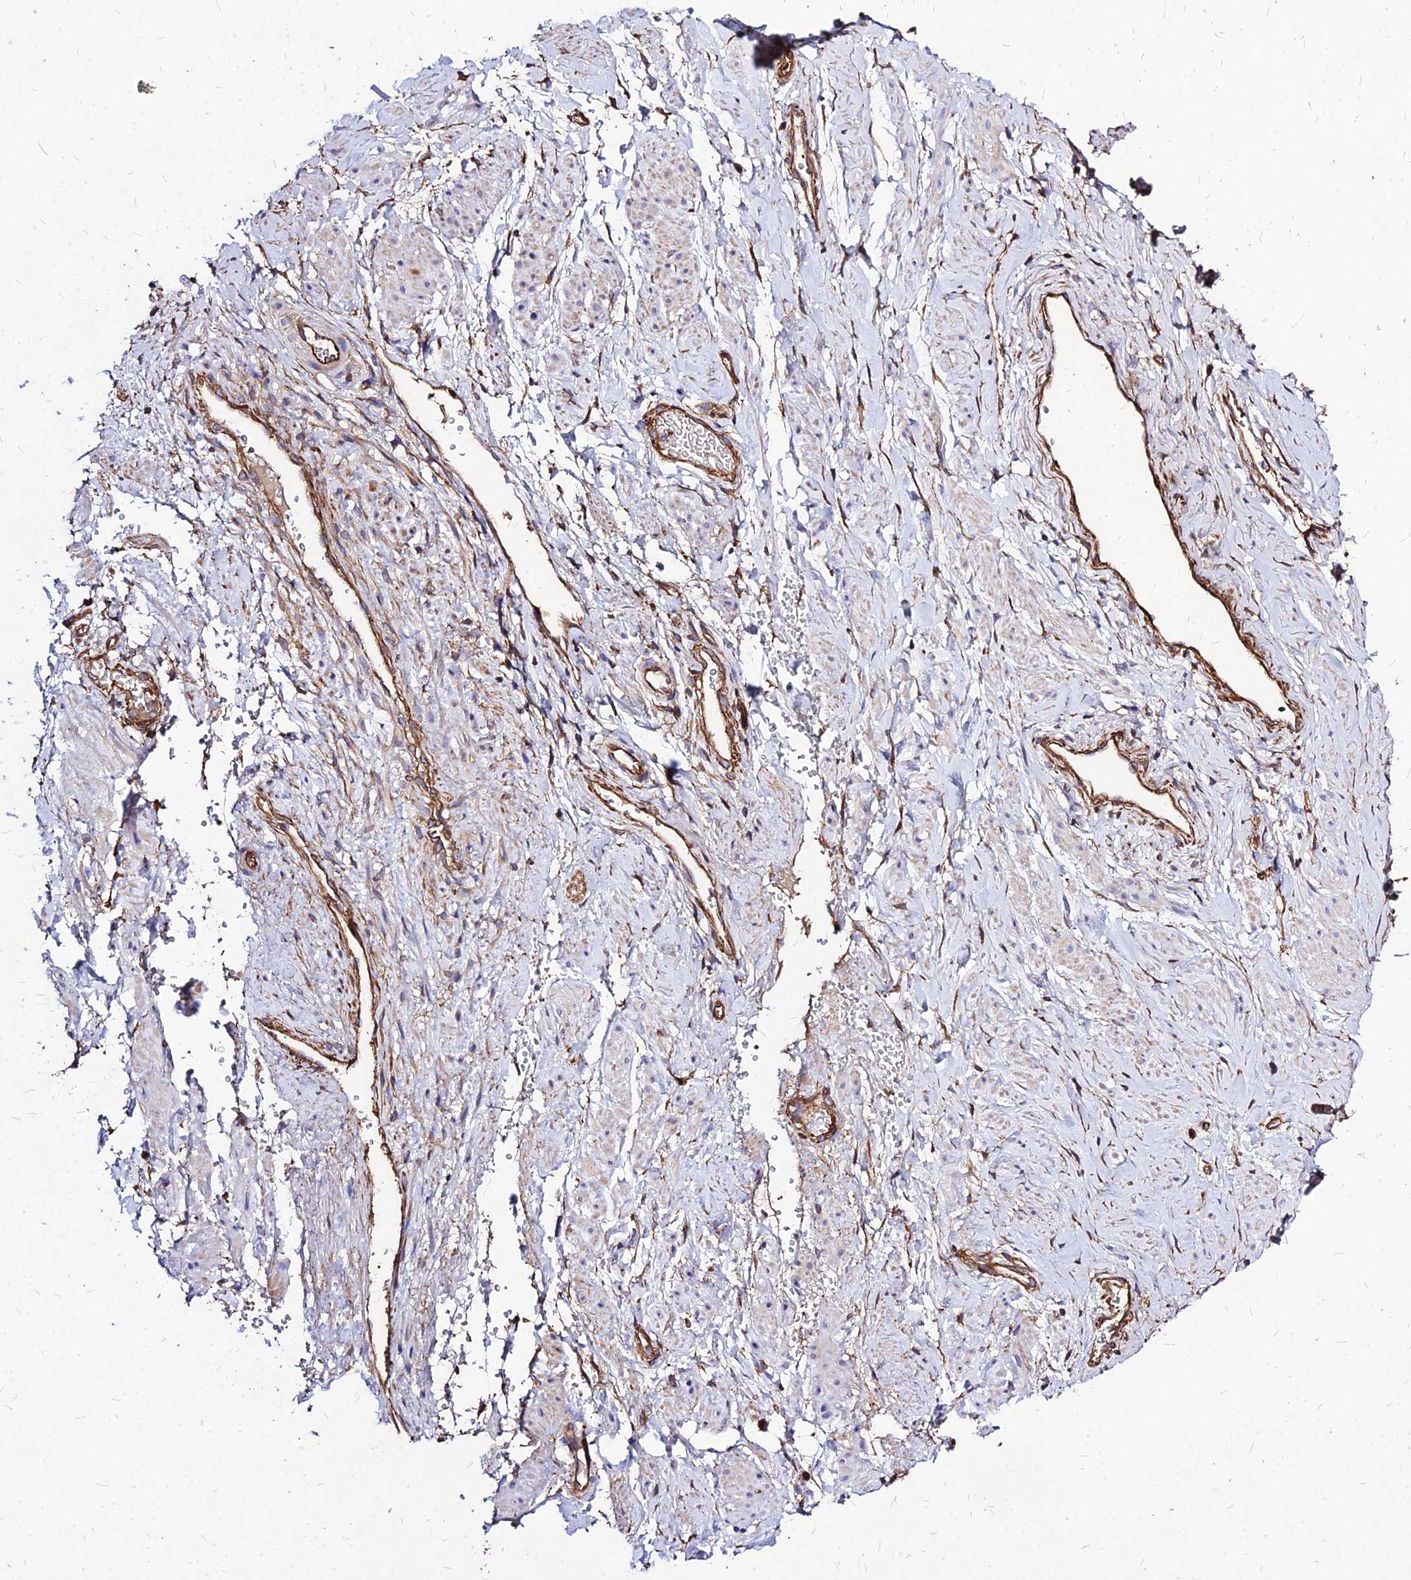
{"staining": {"intensity": "moderate", "quantity": "25%-75%", "location": "cytoplasmic/membranous"}, "tissue": "cervical cancer", "cell_type": "Tumor cells", "image_type": "cancer", "snomed": [{"axis": "morphology", "description": "Adenocarcinoma, NOS"}, {"axis": "topography", "description": "Cervix"}], "caption": "Immunohistochemistry (DAB (3,3'-diaminobenzidine)) staining of cervical adenocarcinoma exhibits moderate cytoplasmic/membranous protein expression in about 25%-75% of tumor cells.", "gene": "EFCC1", "patient": {"sex": "female", "age": 42}}